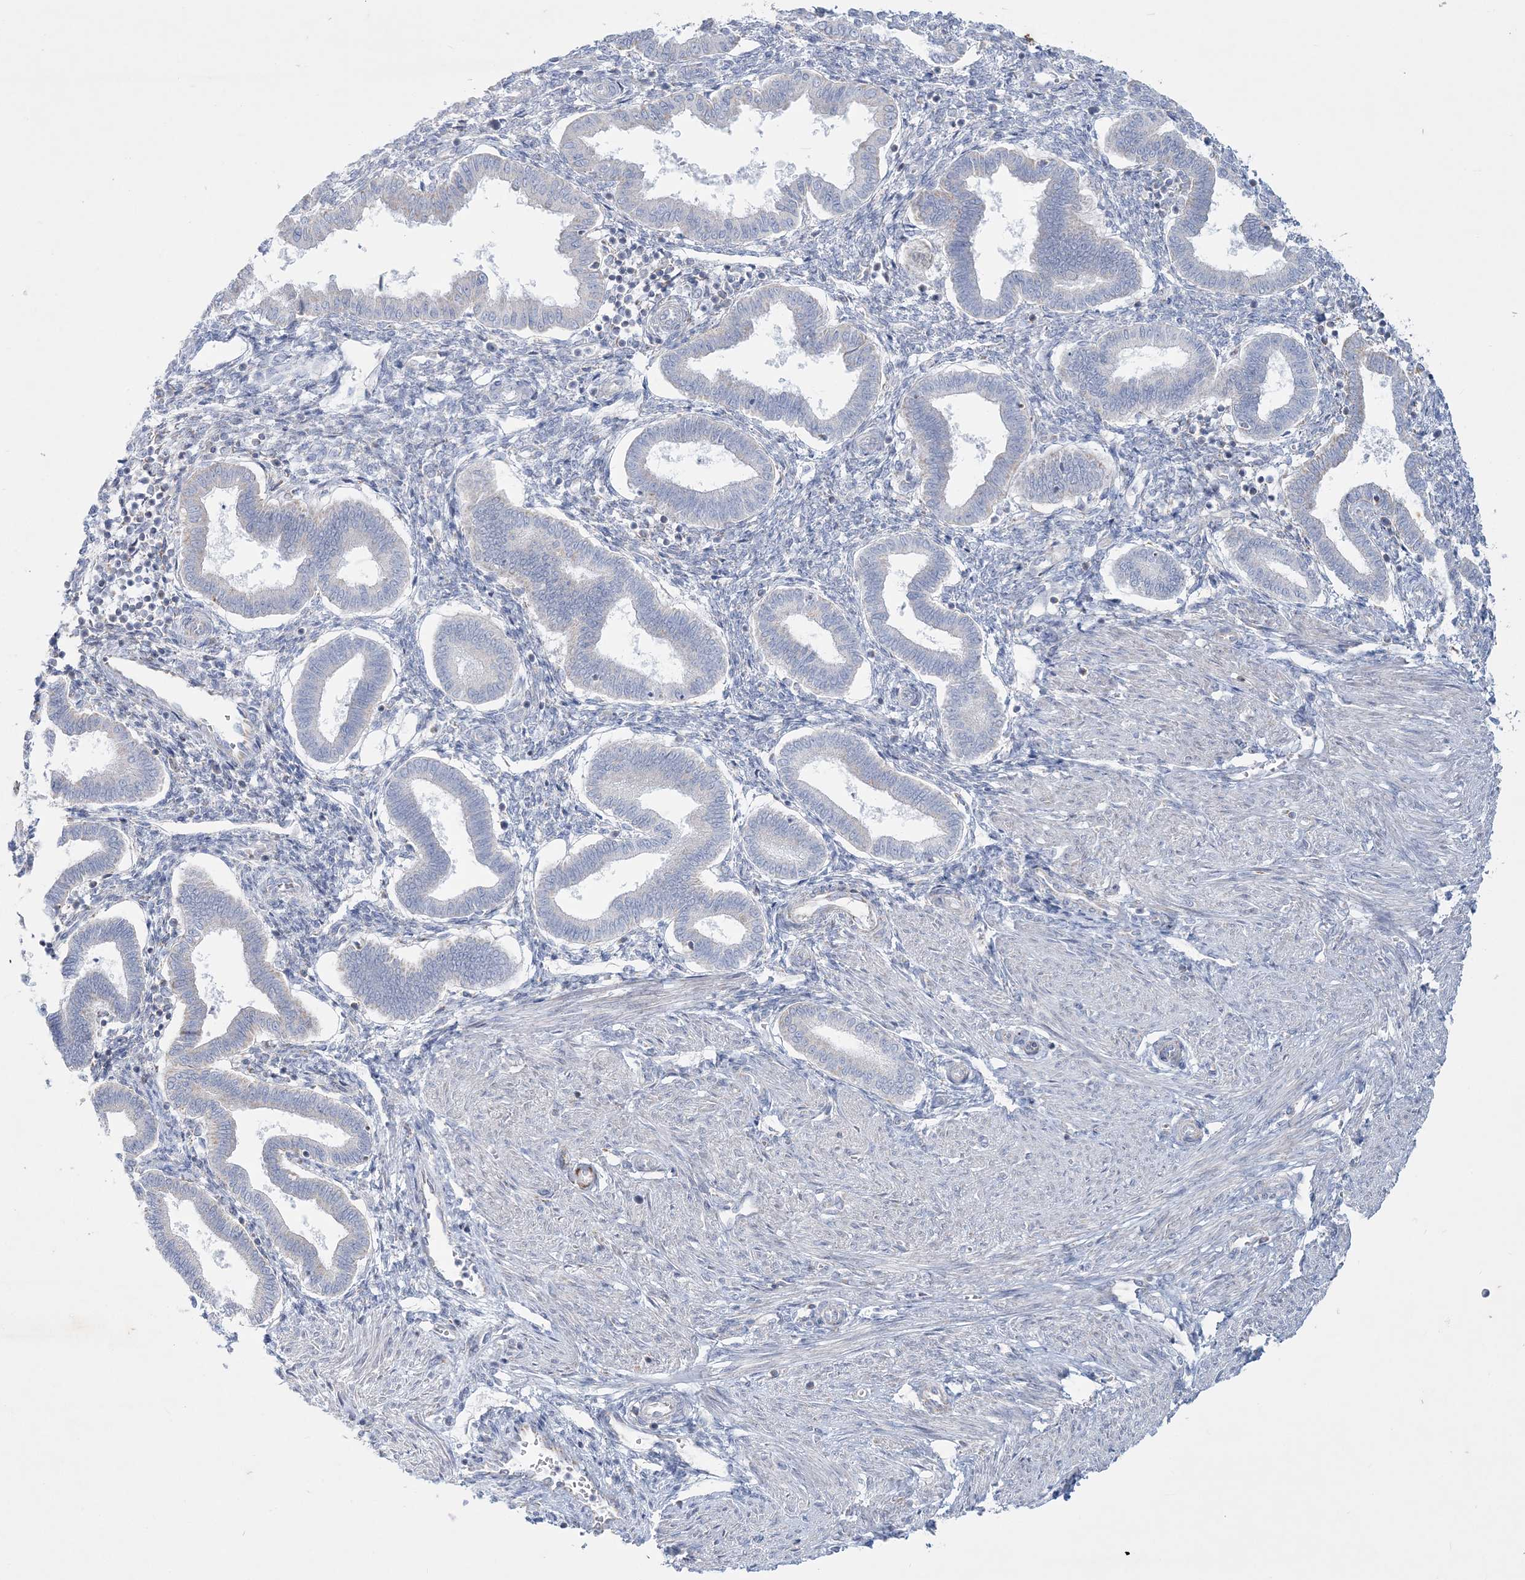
{"staining": {"intensity": "negative", "quantity": "none", "location": "none"}, "tissue": "endometrium", "cell_type": "Cells in endometrial stroma", "image_type": "normal", "snomed": [{"axis": "morphology", "description": "Normal tissue, NOS"}, {"axis": "topography", "description": "Endometrium"}], "caption": "Cells in endometrial stroma show no significant positivity in benign endometrium.", "gene": "TBC1D7", "patient": {"sex": "female", "age": 24}}